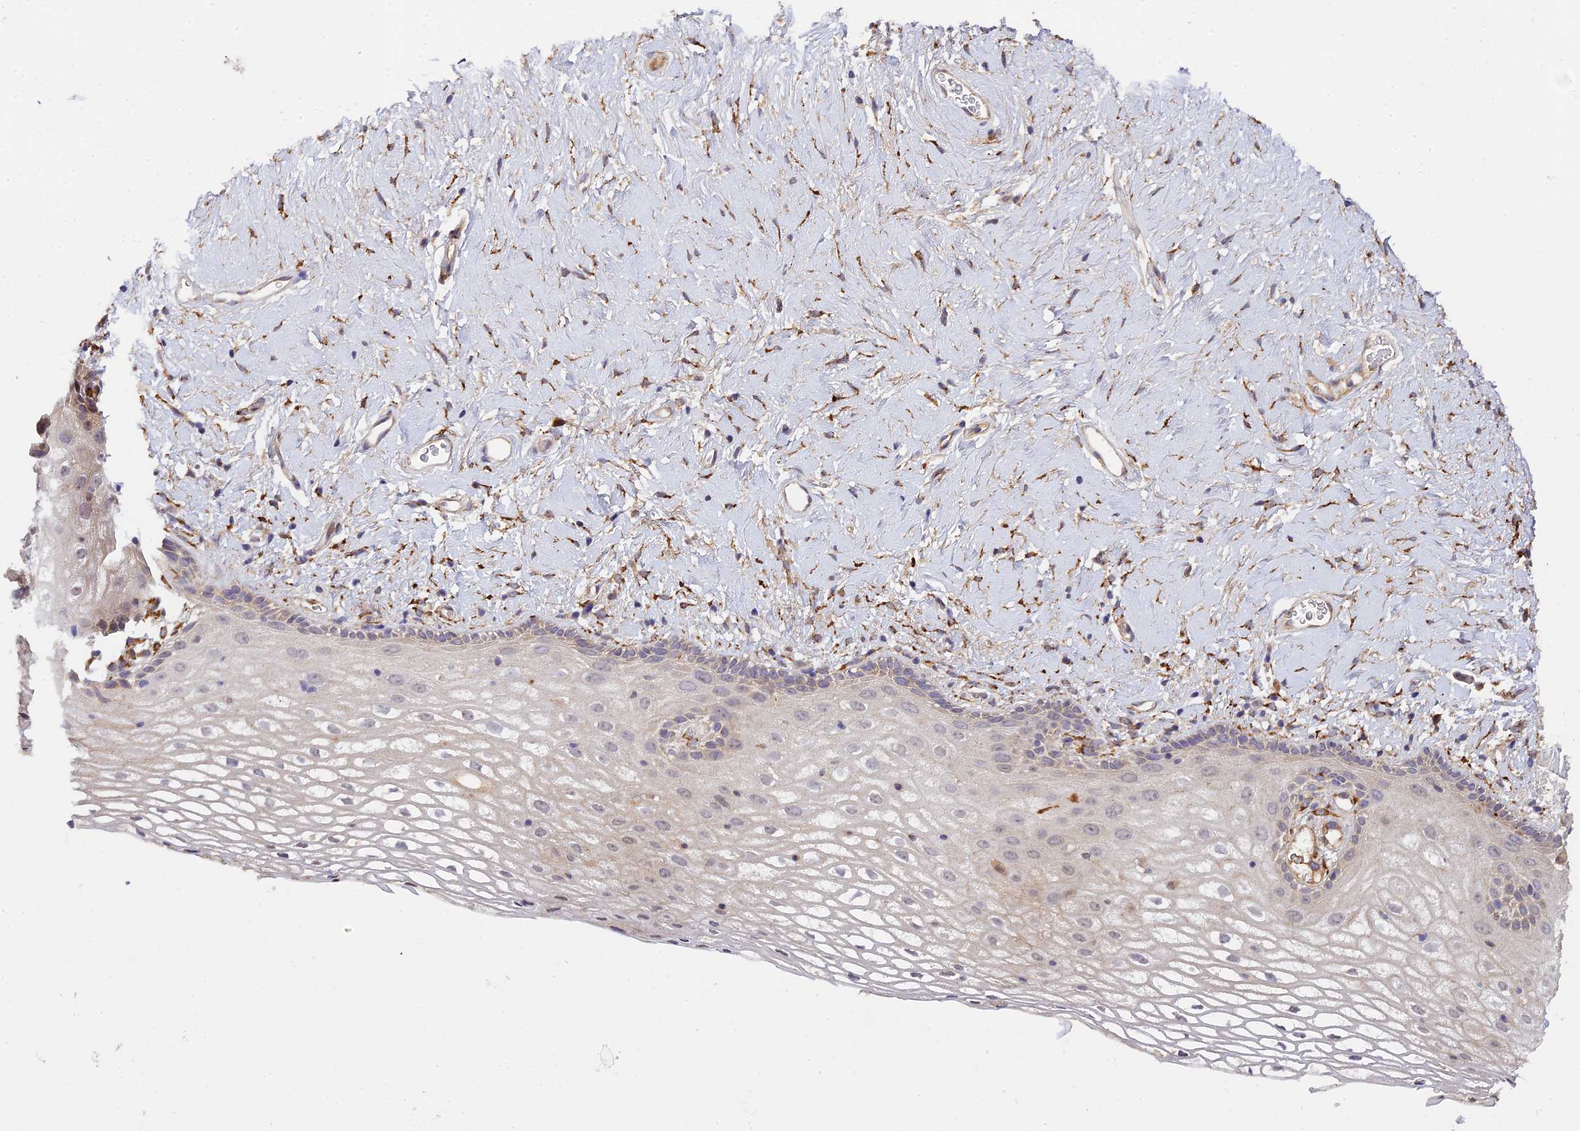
{"staining": {"intensity": "weak", "quantity": "<25%", "location": "nuclear"}, "tissue": "vagina", "cell_type": "Squamous epithelial cells", "image_type": "normal", "snomed": [{"axis": "morphology", "description": "Normal tissue, NOS"}, {"axis": "morphology", "description": "Adenocarcinoma, NOS"}, {"axis": "topography", "description": "Rectum"}, {"axis": "topography", "description": "Vagina"}], "caption": "Squamous epithelial cells show no significant protein expression in unremarkable vagina. (DAB (3,3'-diaminobenzidine) immunohistochemistry (IHC) with hematoxylin counter stain).", "gene": "P3H3", "patient": {"sex": "female", "age": 71}}